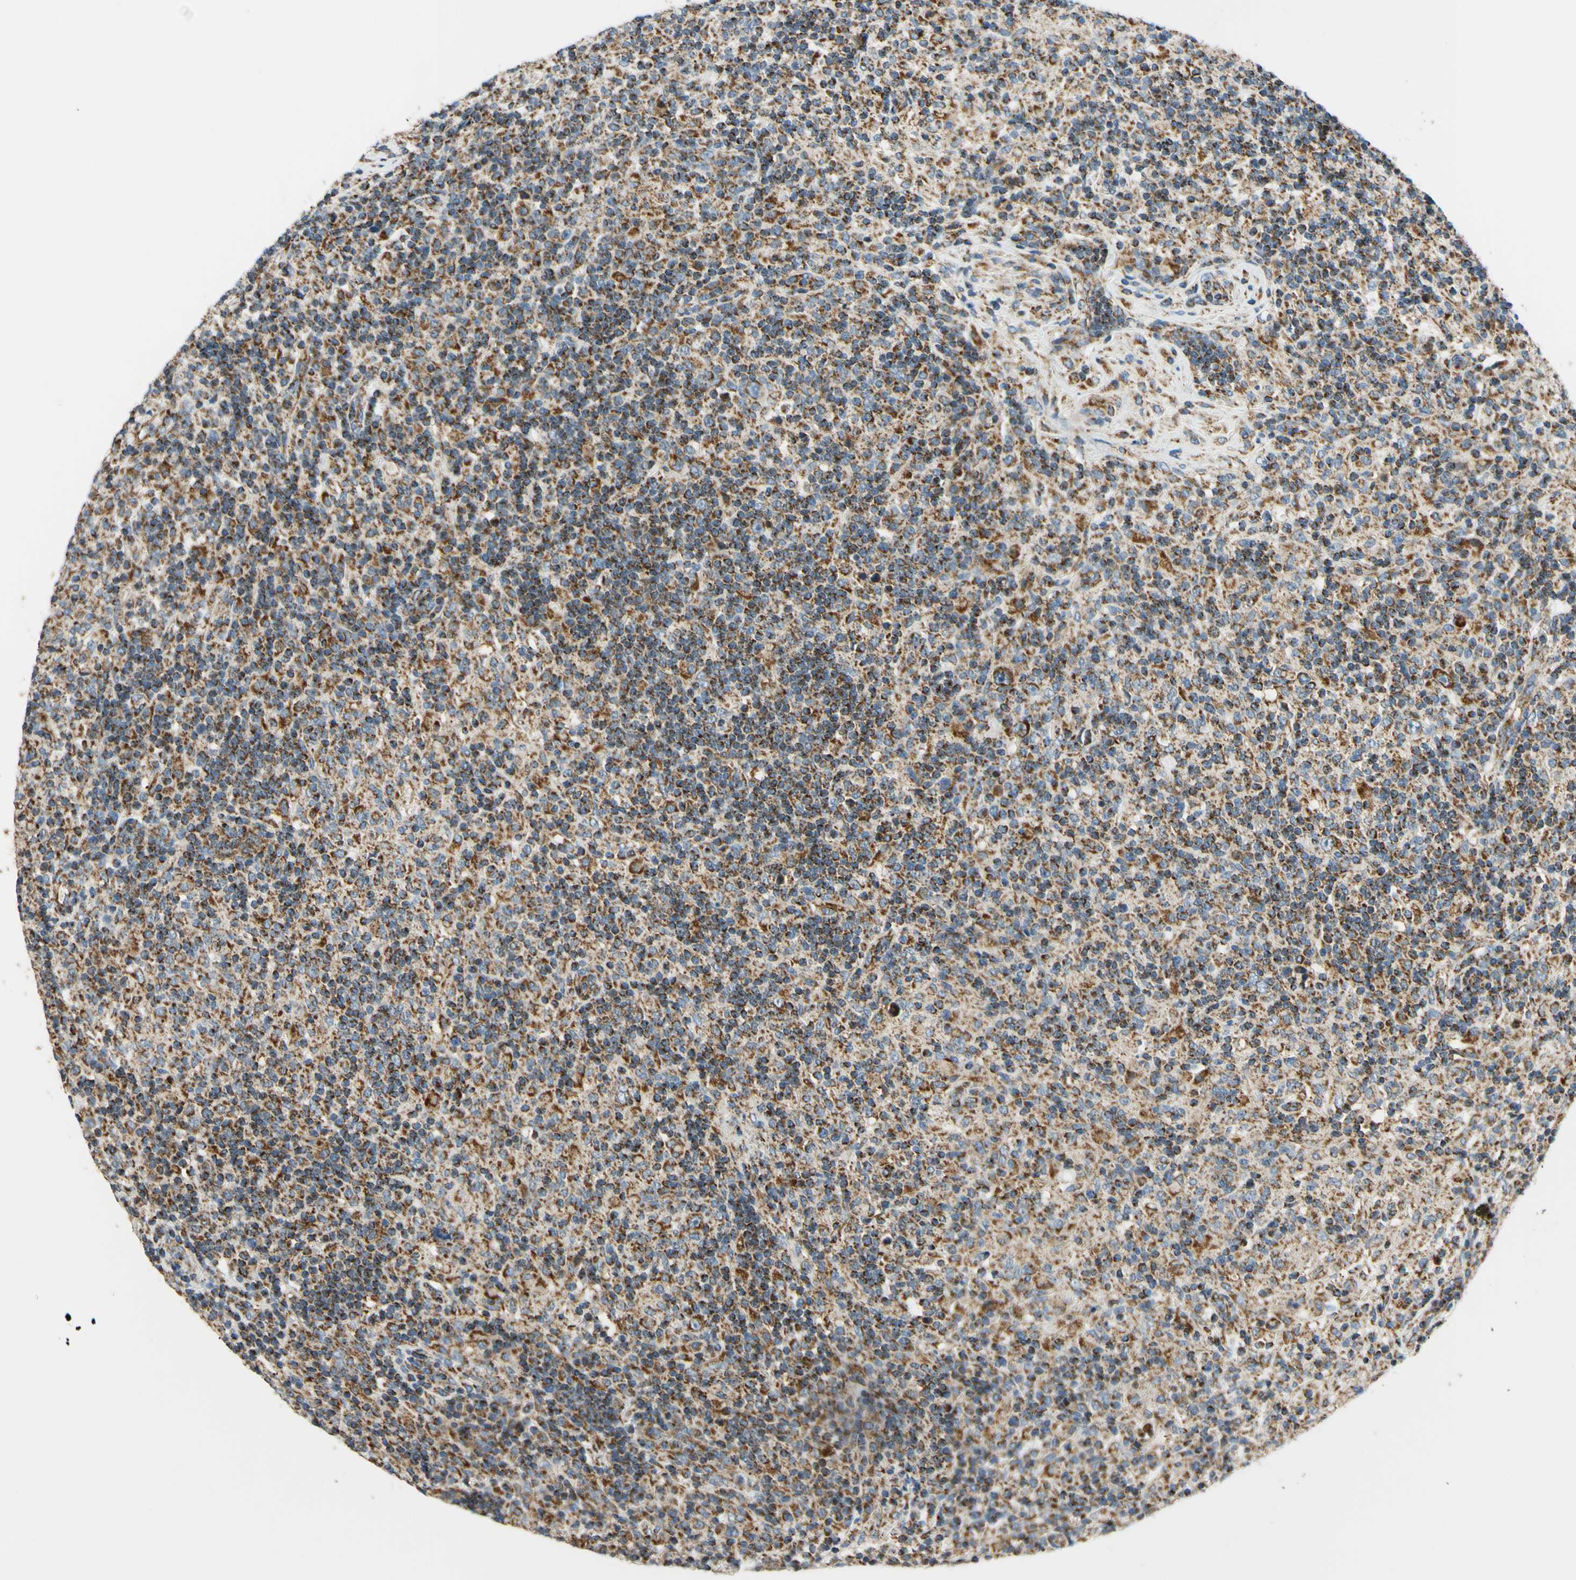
{"staining": {"intensity": "strong", "quantity": ">75%", "location": "cytoplasmic/membranous"}, "tissue": "lymphoma", "cell_type": "Tumor cells", "image_type": "cancer", "snomed": [{"axis": "morphology", "description": "Hodgkin's disease, NOS"}, {"axis": "topography", "description": "Lymph node"}], "caption": "DAB (3,3'-diaminobenzidine) immunohistochemical staining of human Hodgkin's disease demonstrates strong cytoplasmic/membranous protein expression in approximately >75% of tumor cells. (IHC, brightfield microscopy, high magnification).", "gene": "MAVS", "patient": {"sex": "male", "age": 70}}